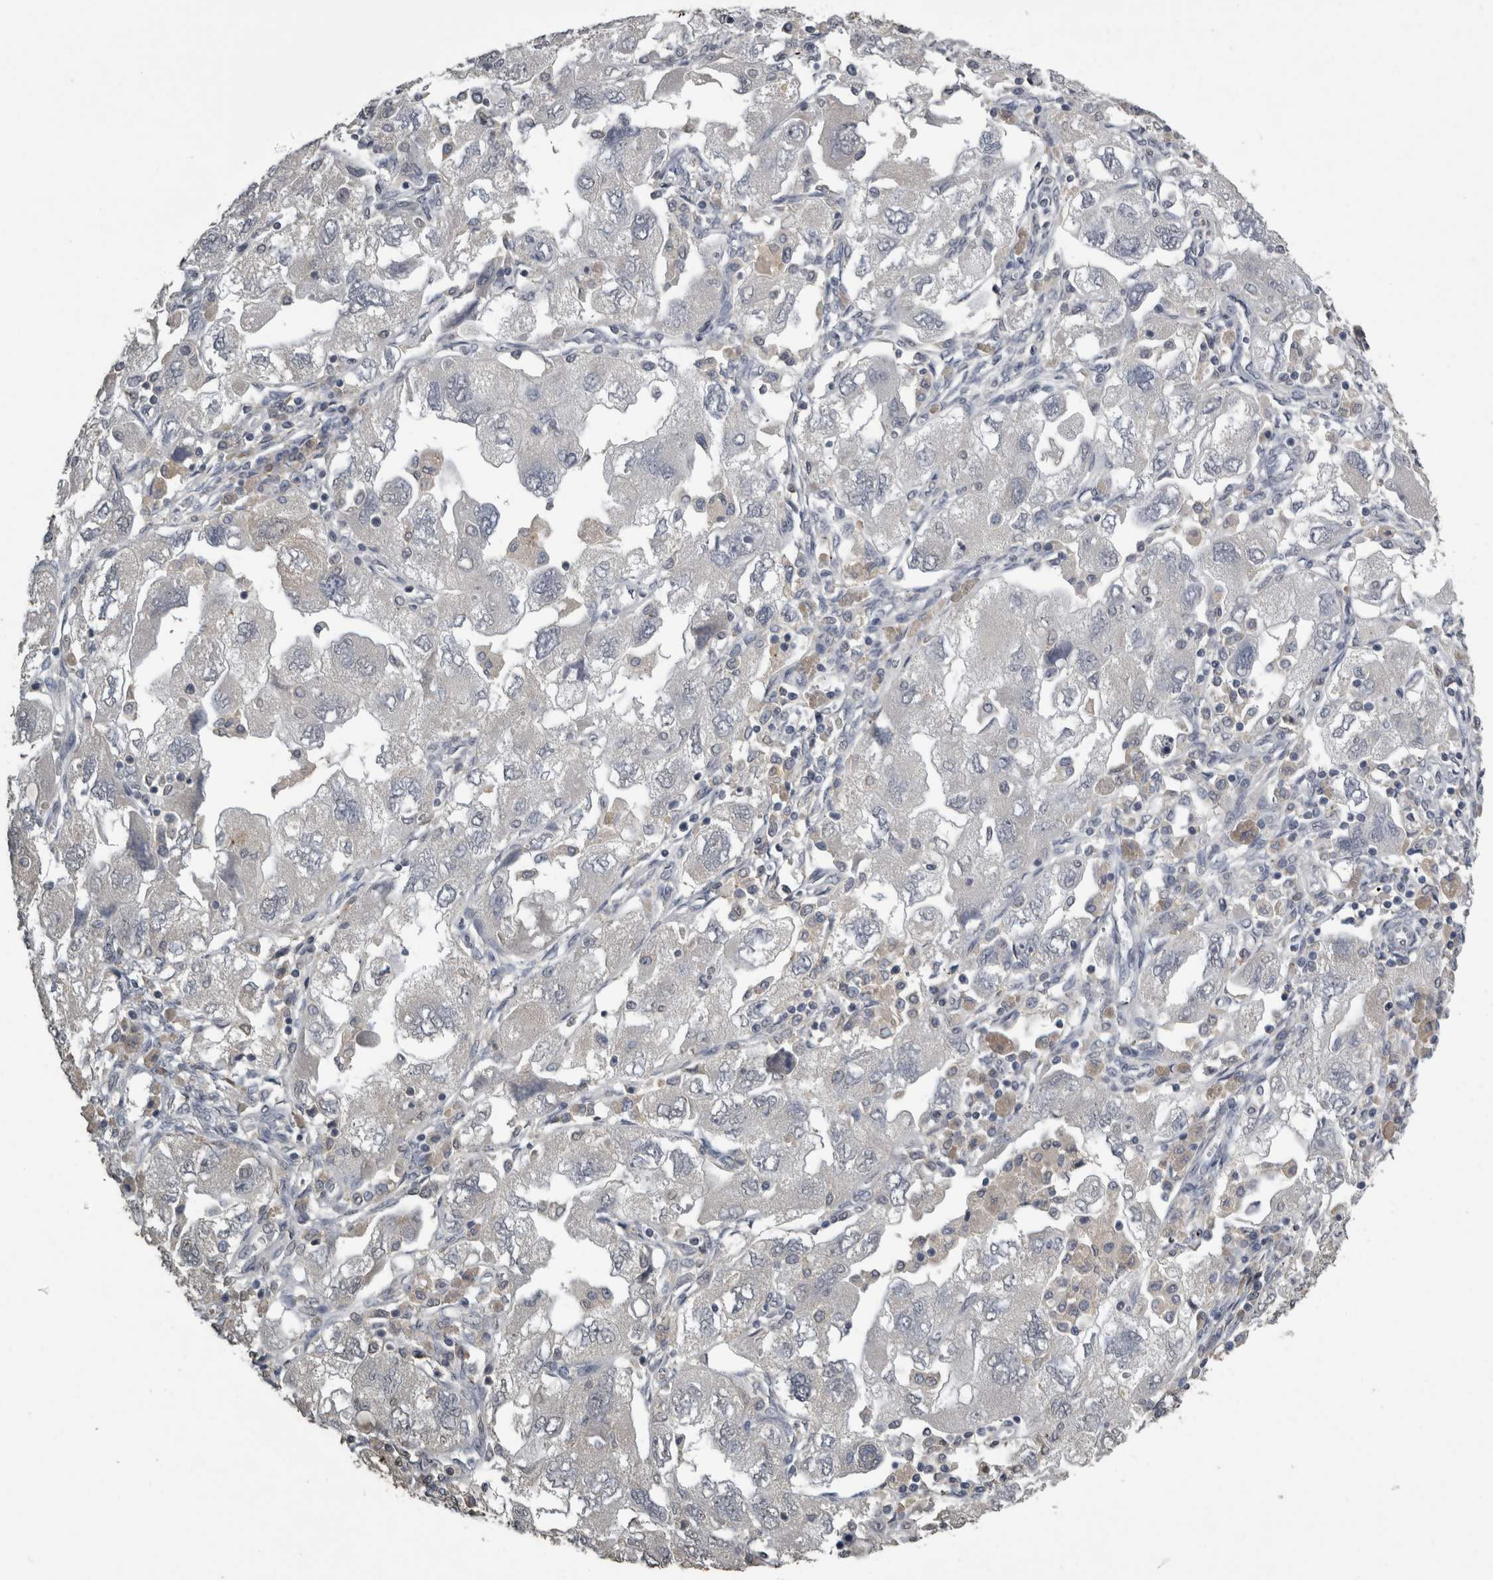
{"staining": {"intensity": "negative", "quantity": "none", "location": "none"}, "tissue": "ovarian cancer", "cell_type": "Tumor cells", "image_type": "cancer", "snomed": [{"axis": "morphology", "description": "Carcinoma, NOS"}, {"axis": "morphology", "description": "Cystadenocarcinoma, serous, NOS"}, {"axis": "topography", "description": "Ovary"}], "caption": "A micrograph of ovarian cancer stained for a protein reveals no brown staining in tumor cells.", "gene": "PIK3AP1", "patient": {"sex": "female", "age": 69}}